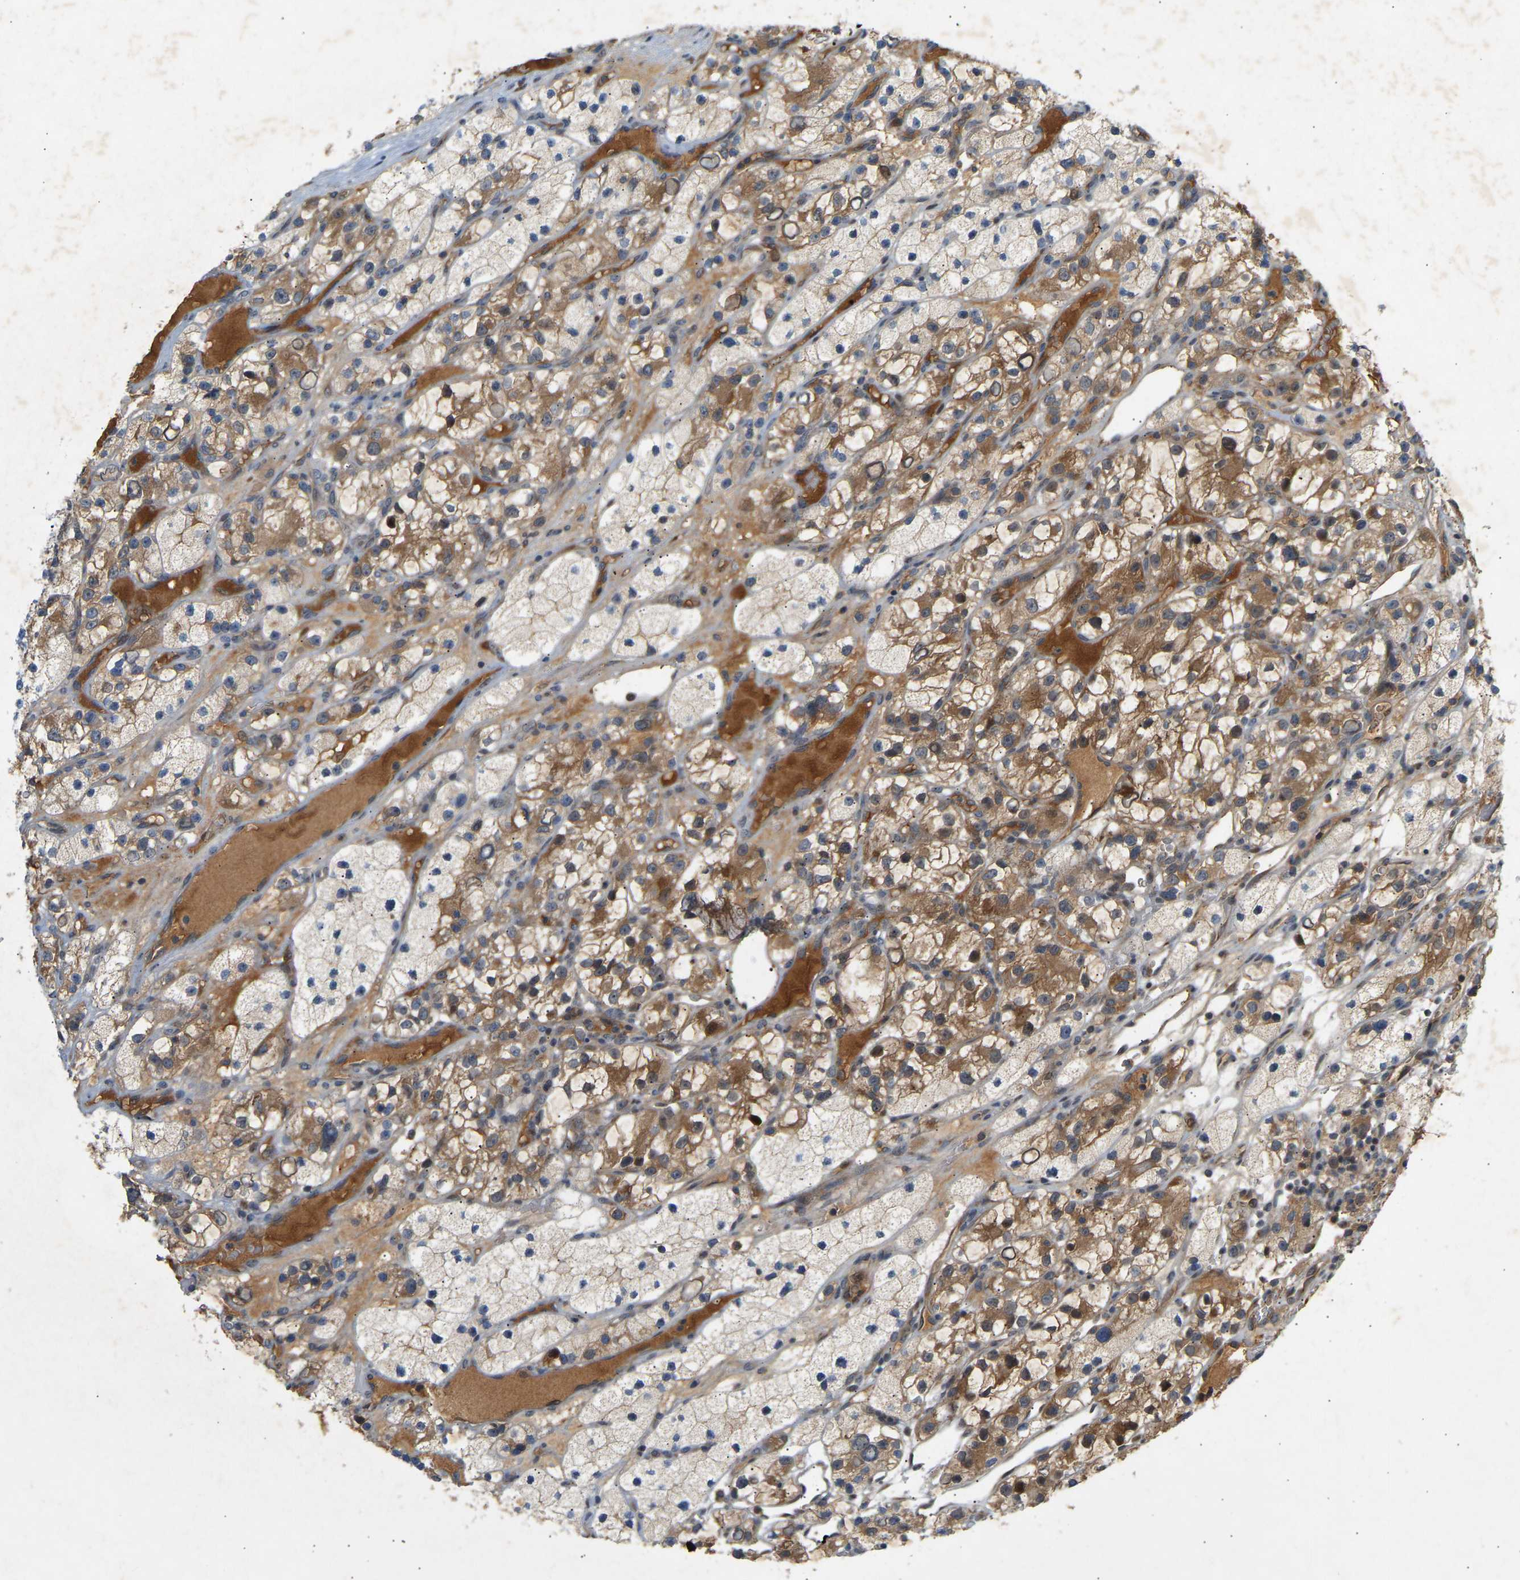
{"staining": {"intensity": "moderate", "quantity": "25%-75%", "location": "cytoplasmic/membranous"}, "tissue": "renal cancer", "cell_type": "Tumor cells", "image_type": "cancer", "snomed": [{"axis": "morphology", "description": "Adenocarcinoma, NOS"}, {"axis": "topography", "description": "Kidney"}], "caption": "Protein staining demonstrates moderate cytoplasmic/membranous positivity in about 25%-75% of tumor cells in renal adenocarcinoma. (Stains: DAB in brown, nuclei in blue, Microscopy: brightfield microscopy at high magnification).", "gene": "PTCD1", "patient": {"sex": "female", "age": 57}}